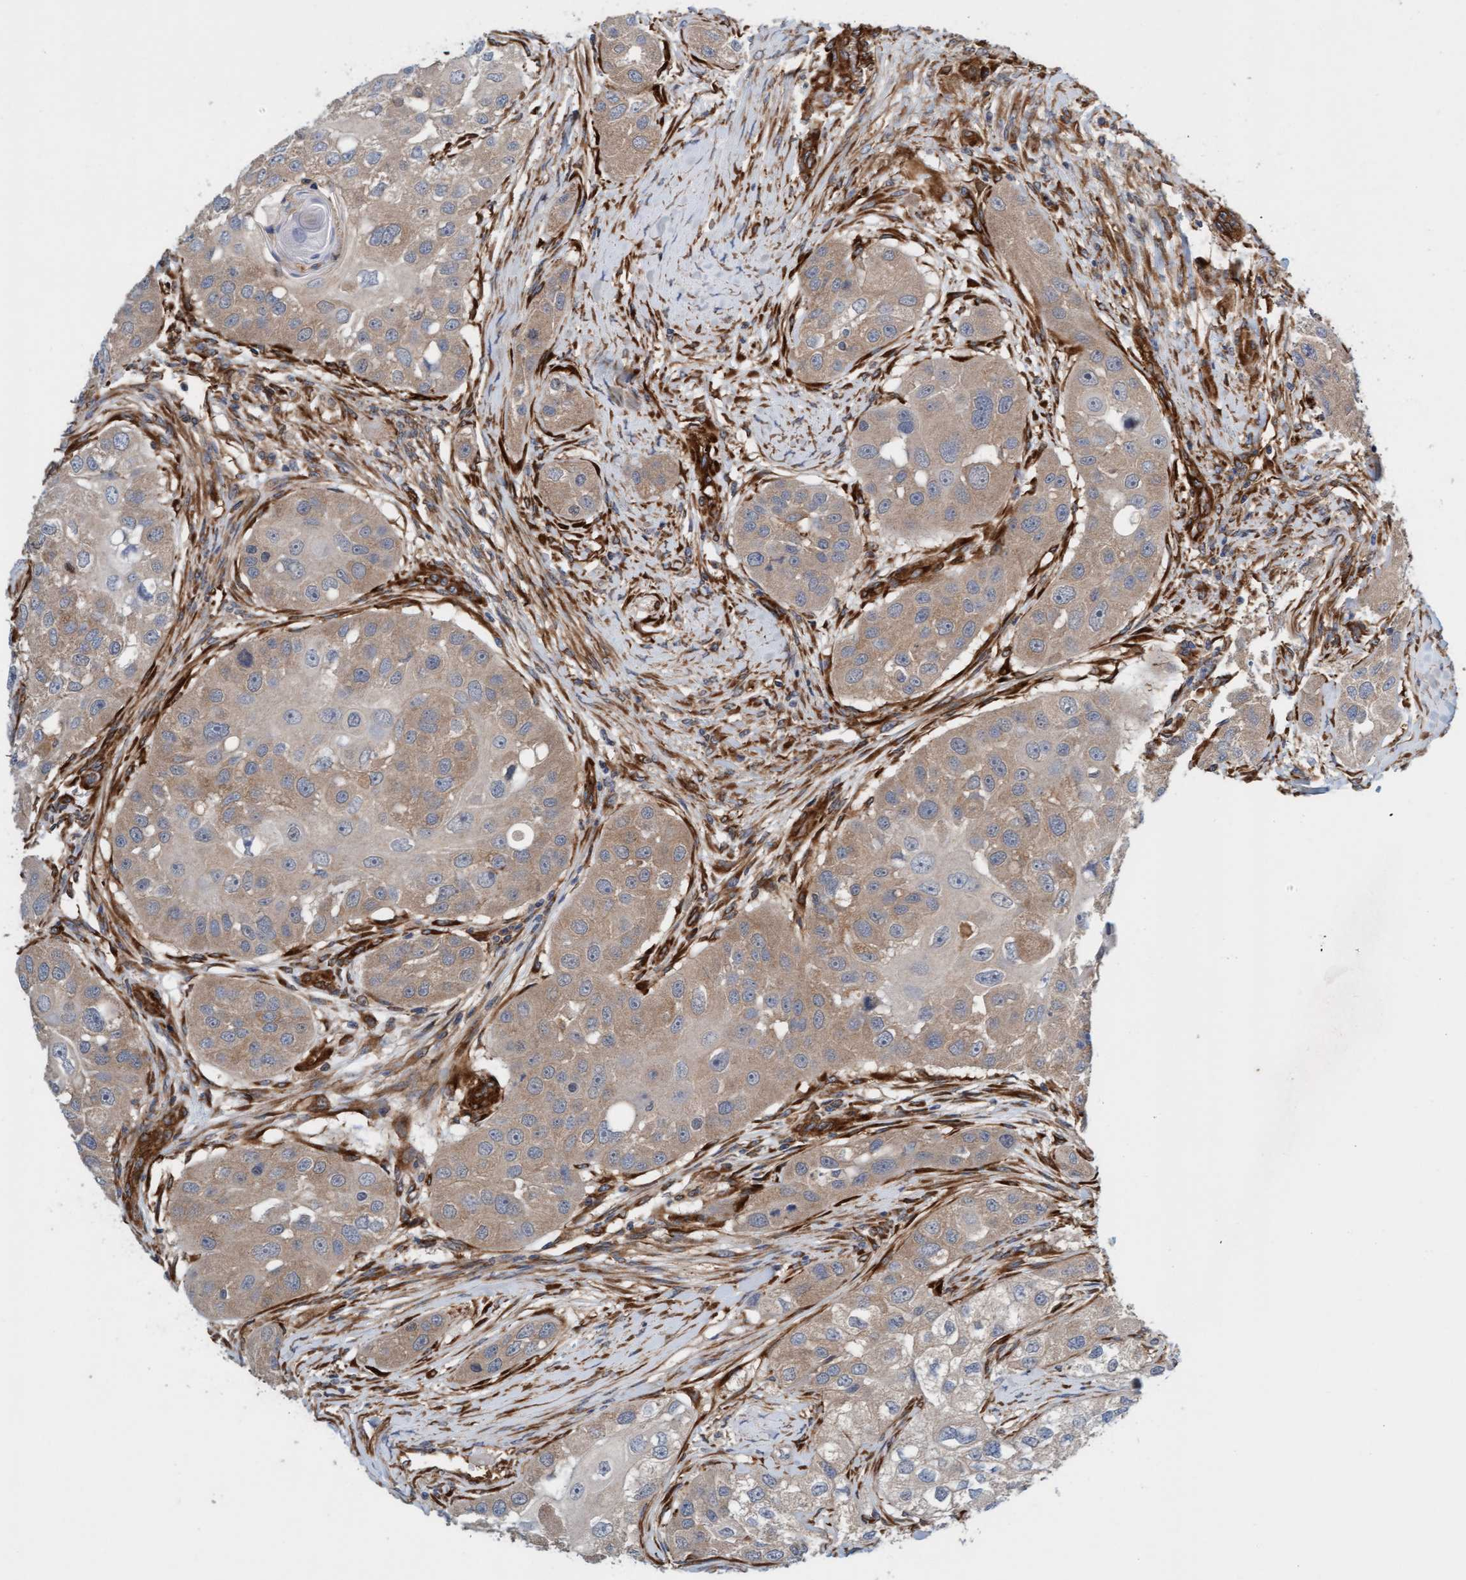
{"staining": {"intensity": "weak", "quantity": ">75%", "location": "cytoplasmic/membranous"}, "tissue": "head and neck cancer", "cell_type": "Tumor cells", "image_type": "cancer", "snomed": [{"axis": "morphology", "description": "Normal tissue, NOS"}, {"axis": "morphology", "description": "Squamous cell carcinoma, NOS"}, {"axis": "topography", "description": "Skeletal muscle"}, {"axis": "topography", "description": "Head-Neck"}], "caption": "Immunohistochemistry (IHC) photomicrograph of neoplastic tissue: squamous cell carcinoma (head and neck) stained using IHC displays low levels of weak protein expression localized specifically in the cytoplasmic/membranous of tumor cells, appearing as a cytoplasmic/membranous brown color.", "gene": "FMNL3", "patient": {"sex": "male", "age": 51}}